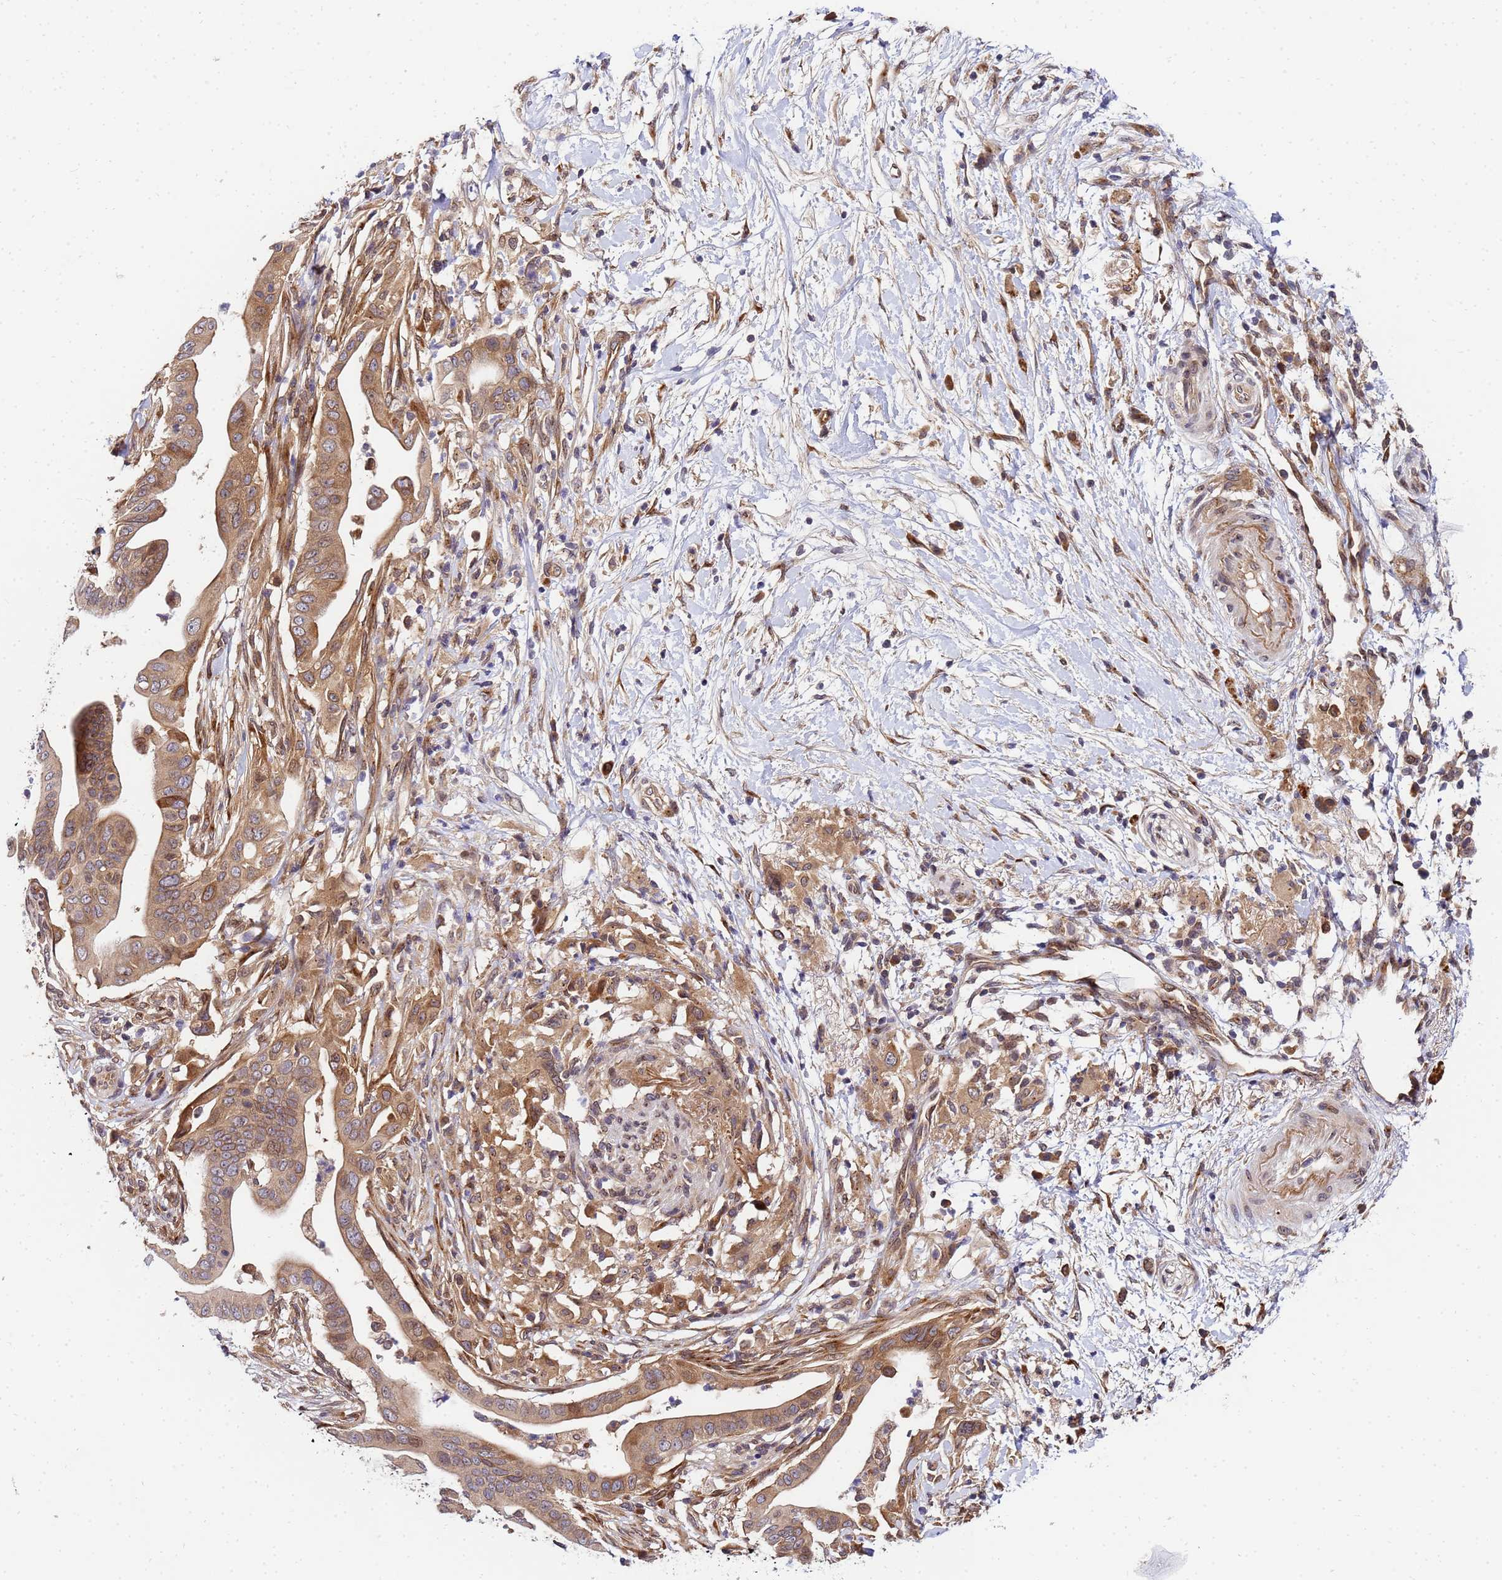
{"staining": {"intensity": "moderate", "quantity": ">75%", "location": "cytoplasmic/membranous"}, "tissue": "pancreatic cancer", "cell_type": "Tumor cells", "image_type": "cancer", "snomed": [{"axis": "morphology", "description": "Adenocarcinoma, NOS"}, {"axis": "topography", "description": "Pancreas"}], "caption": "Moderate cytoplasmic/membranous protein staining is present in about >75% of tumor cells in pancreatic cancer.", "gene": "UNC93B1", "patient": {"sex": "male", "age": 68}}